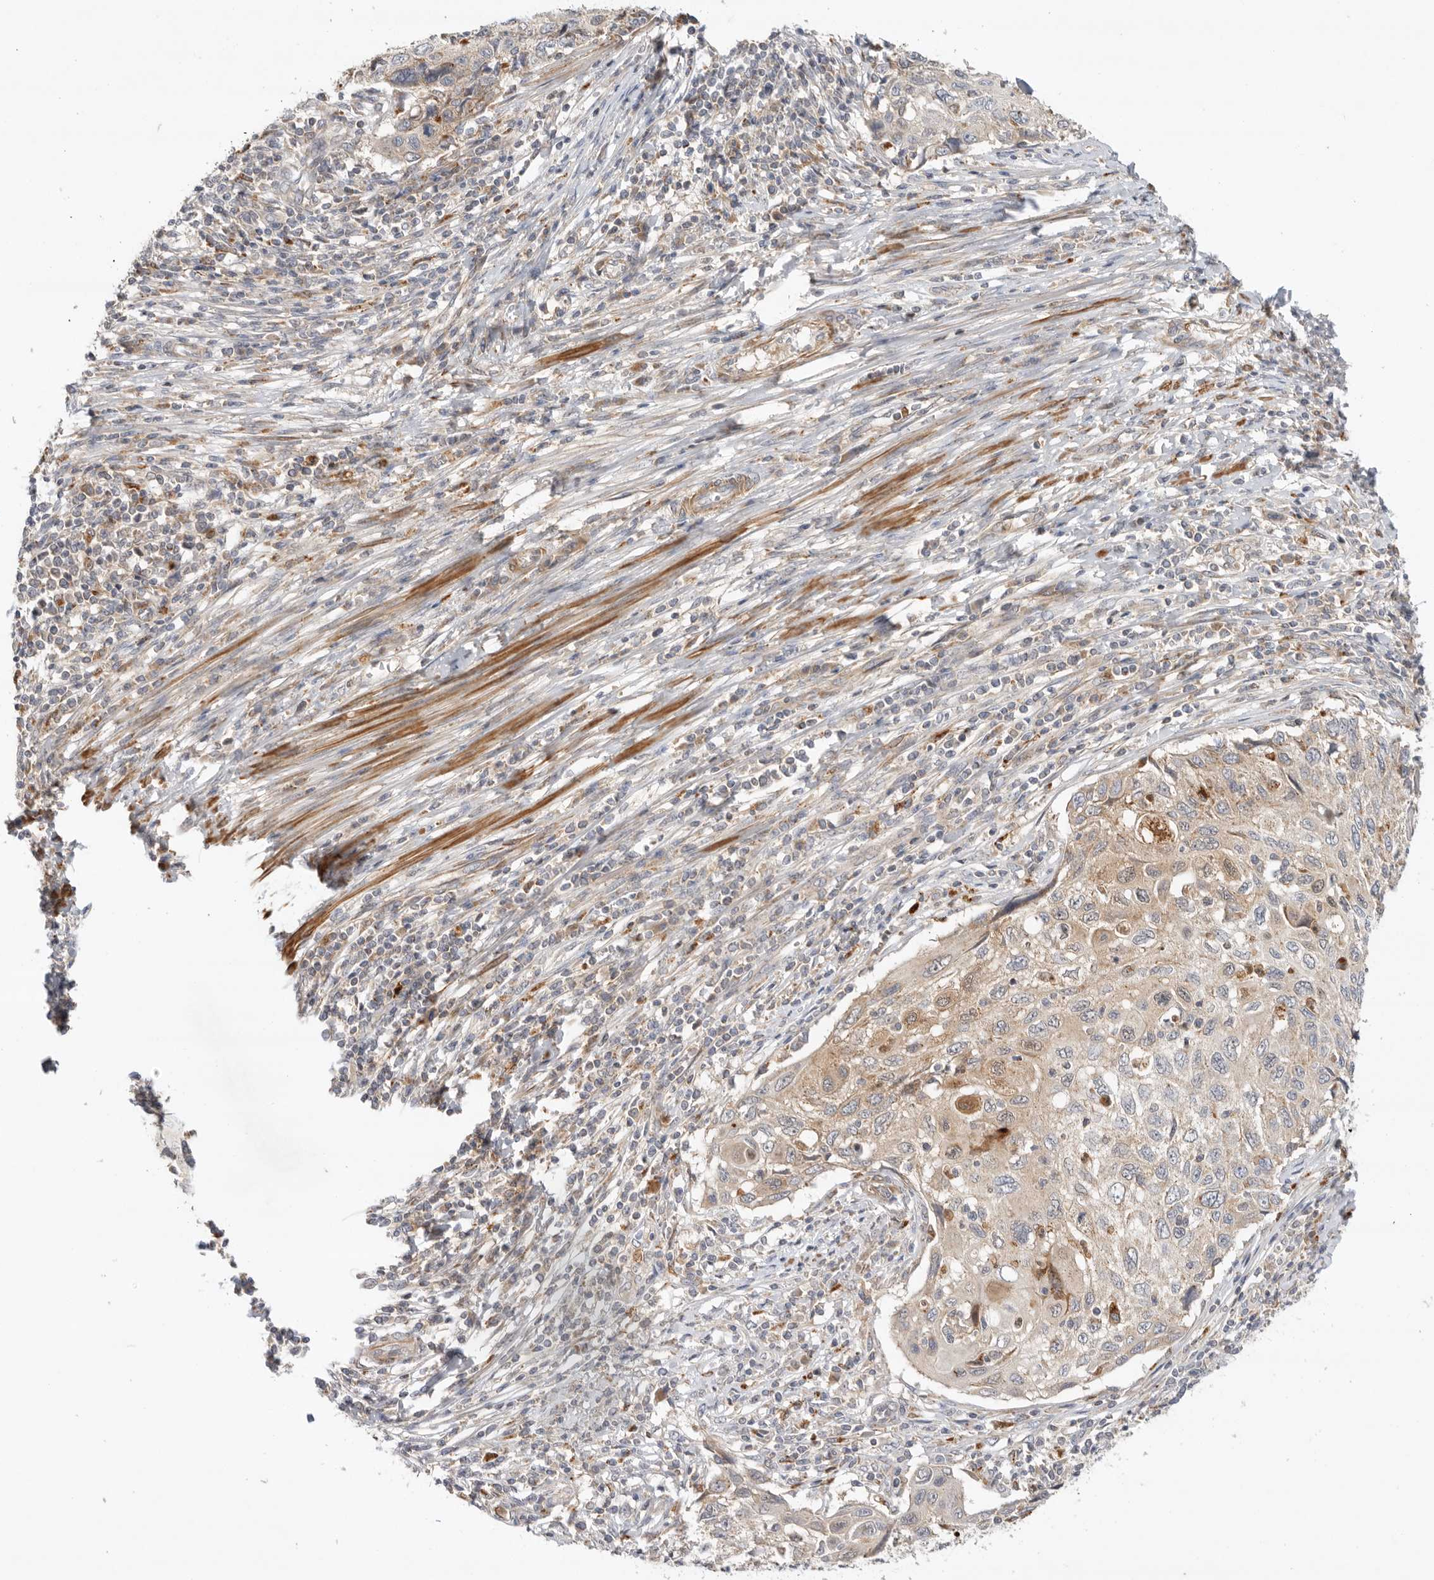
{"staining": {"intensity": "weak", "quantity": "<25%", "location": "cytoplasmic/membranous"}, "tissue": "cervical cancer", "cell_type": "Tumor cells", "image_type": "cancer", "snomed": [{"axis": "morphology", "description": "Squamous cell carcinoma, NOS"}, {"axis": "topography", "description": "Cervix"}], "caption": "Tumor cells show no significant positivity in cervical squamous cell carcinoma. (IHC, brightfield microscopy, high magnification).", "gene": "GNE", "patient": {"sex": "female", "age": 70}}